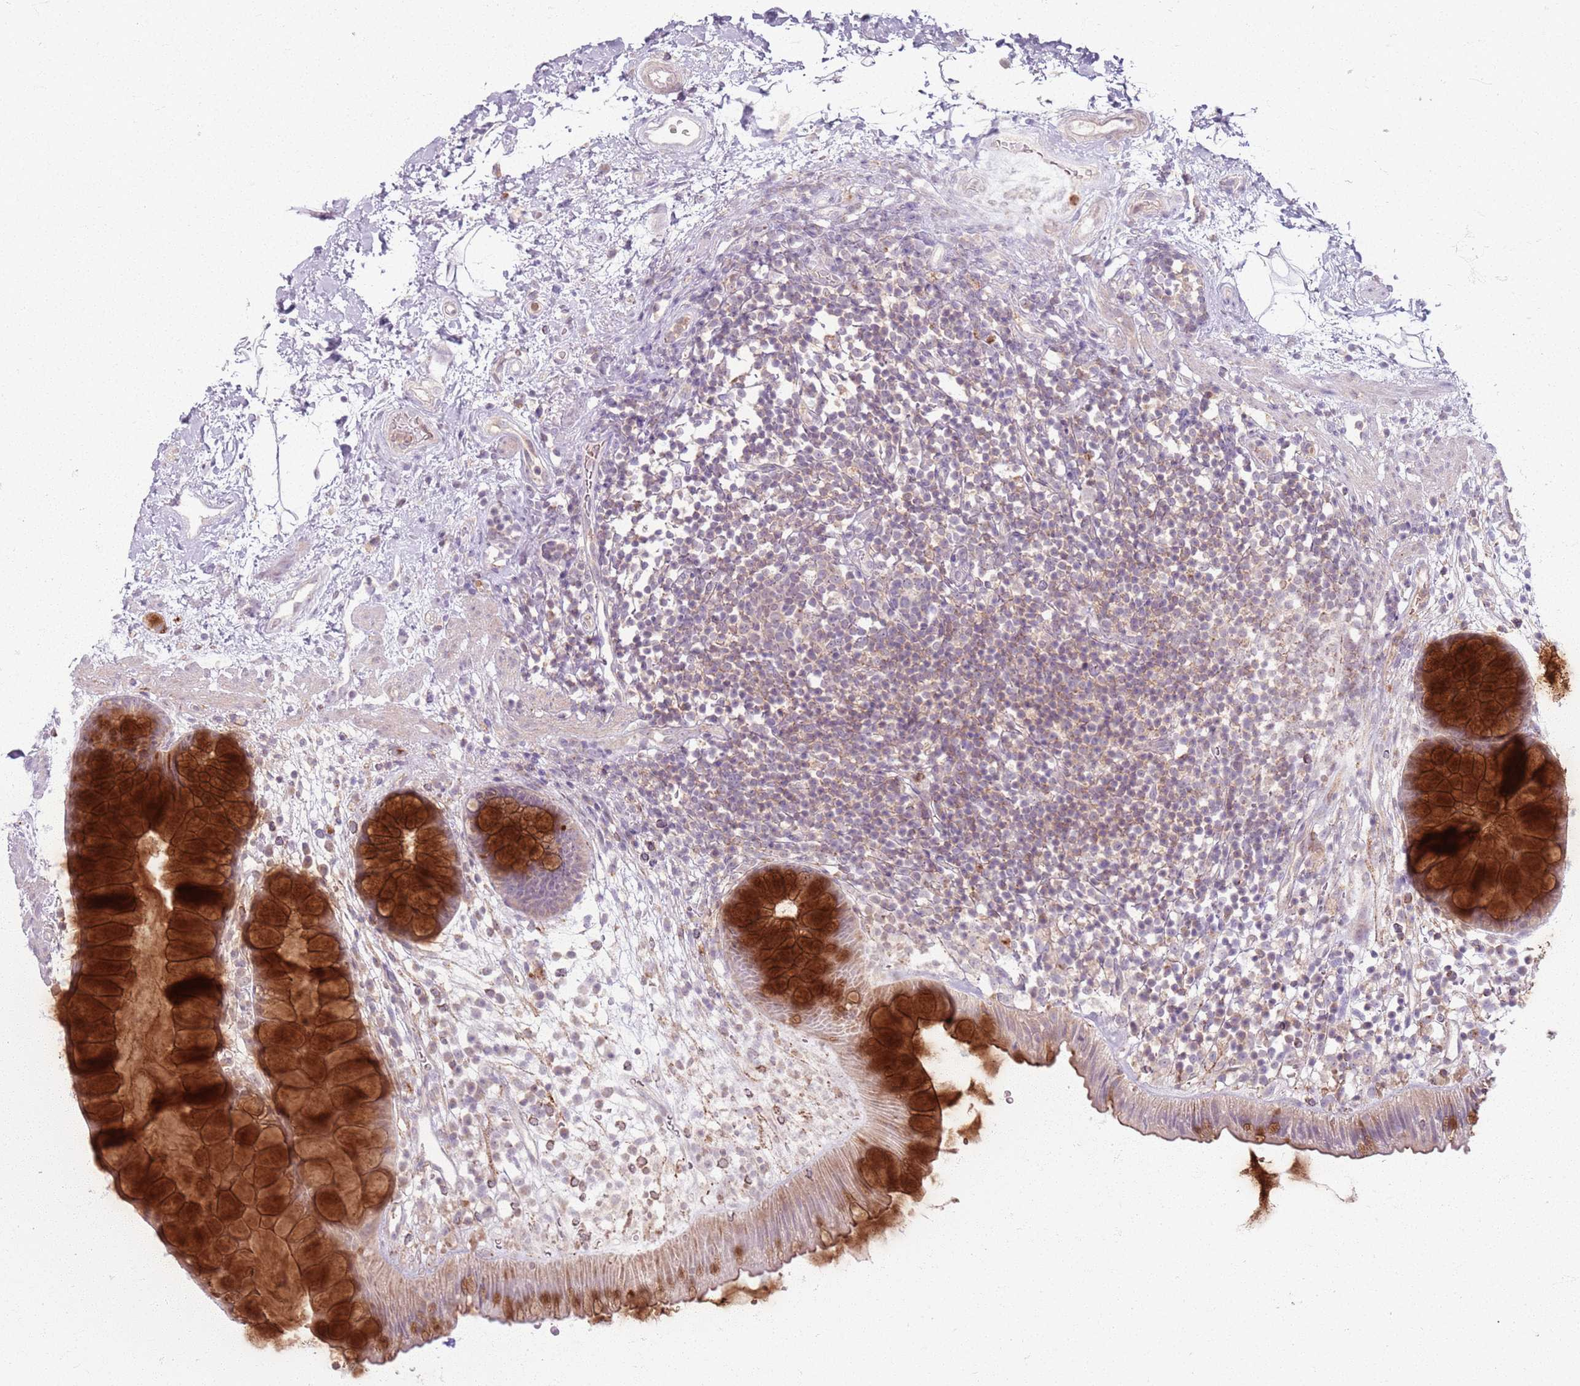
{"staining": {"intensity": "strong", "quantity": "25%-75%", "location": "cytoplasmic/membranous"}, "tissue": "rectum", "cell_type": "Glandular cells", "image_type": "normal", "snomed": [{"axis": "morphology", "description": "Normal tissue, NOS"}, {"axis": "topography", "description": "Rectum"}], "caption": "This photomicrograph reveals immunohistochemistry (IHC) staining of benign rectum, with high strong cytoplasmic/membranous expression in approximately 25%-75% of glandular cells.", "gene": "ZDHHC2", "patient": {"sex": "male", "age": 51}}